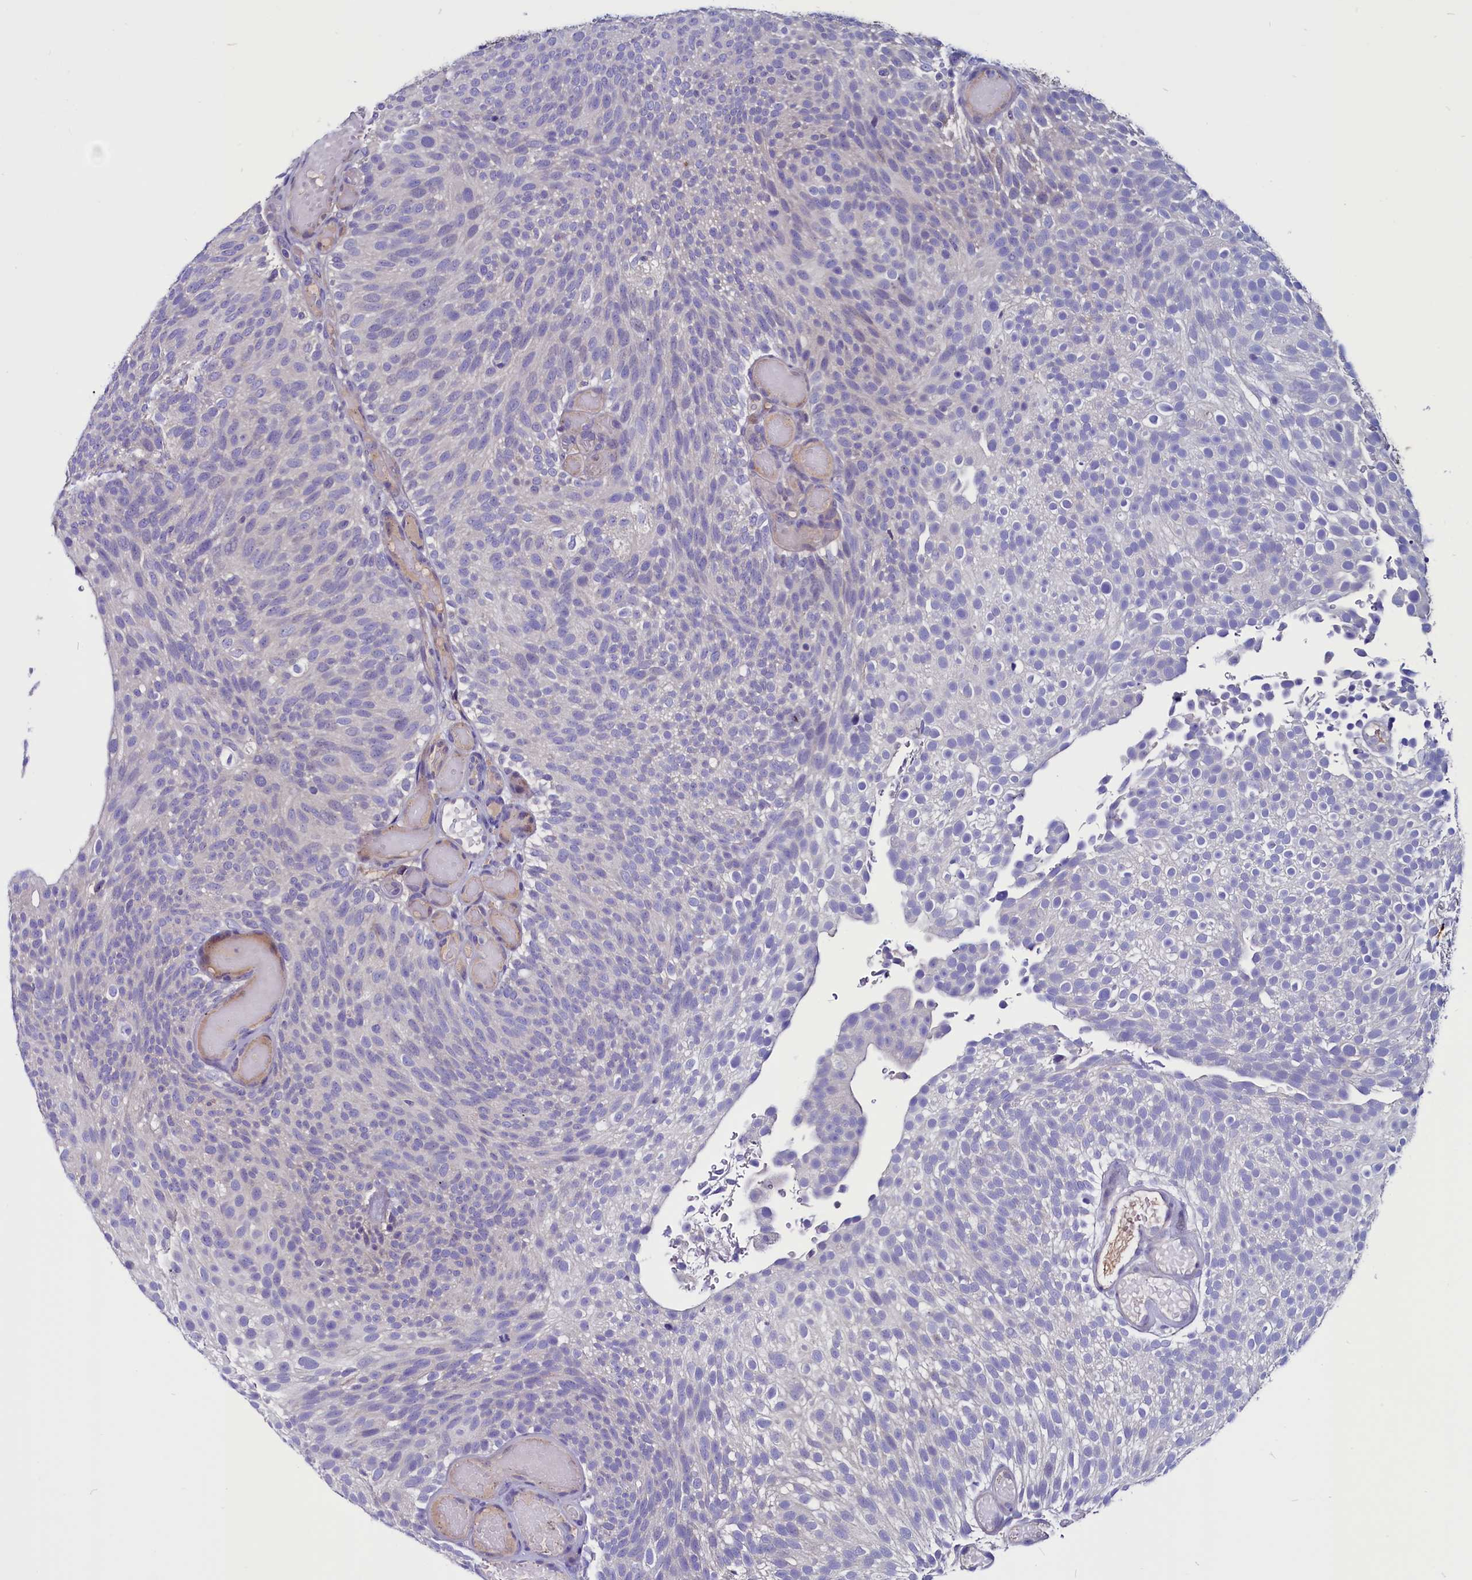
{"staining": {"intensity": "negative", "quantity": "none", "location": "none"}, "tissue": "urothelial cancer", "cell_type": "Tumor cells", "image_type": "cancer", "snomed": [{"axis": "morphology", "description": "Urothelial carcinoma, Low grade"}, {"axis": "topography", "description": "Urinary bladder"}], "caption": "Immunohistochemistry (IHC) photomicrograph of neoplastic tissue: low-grade urothelial carcinoma stained with DAB displays no significant protein staining in tumor cells.", "gene": "CCBE1", "patient": {"sex": "male", "age": 78}}